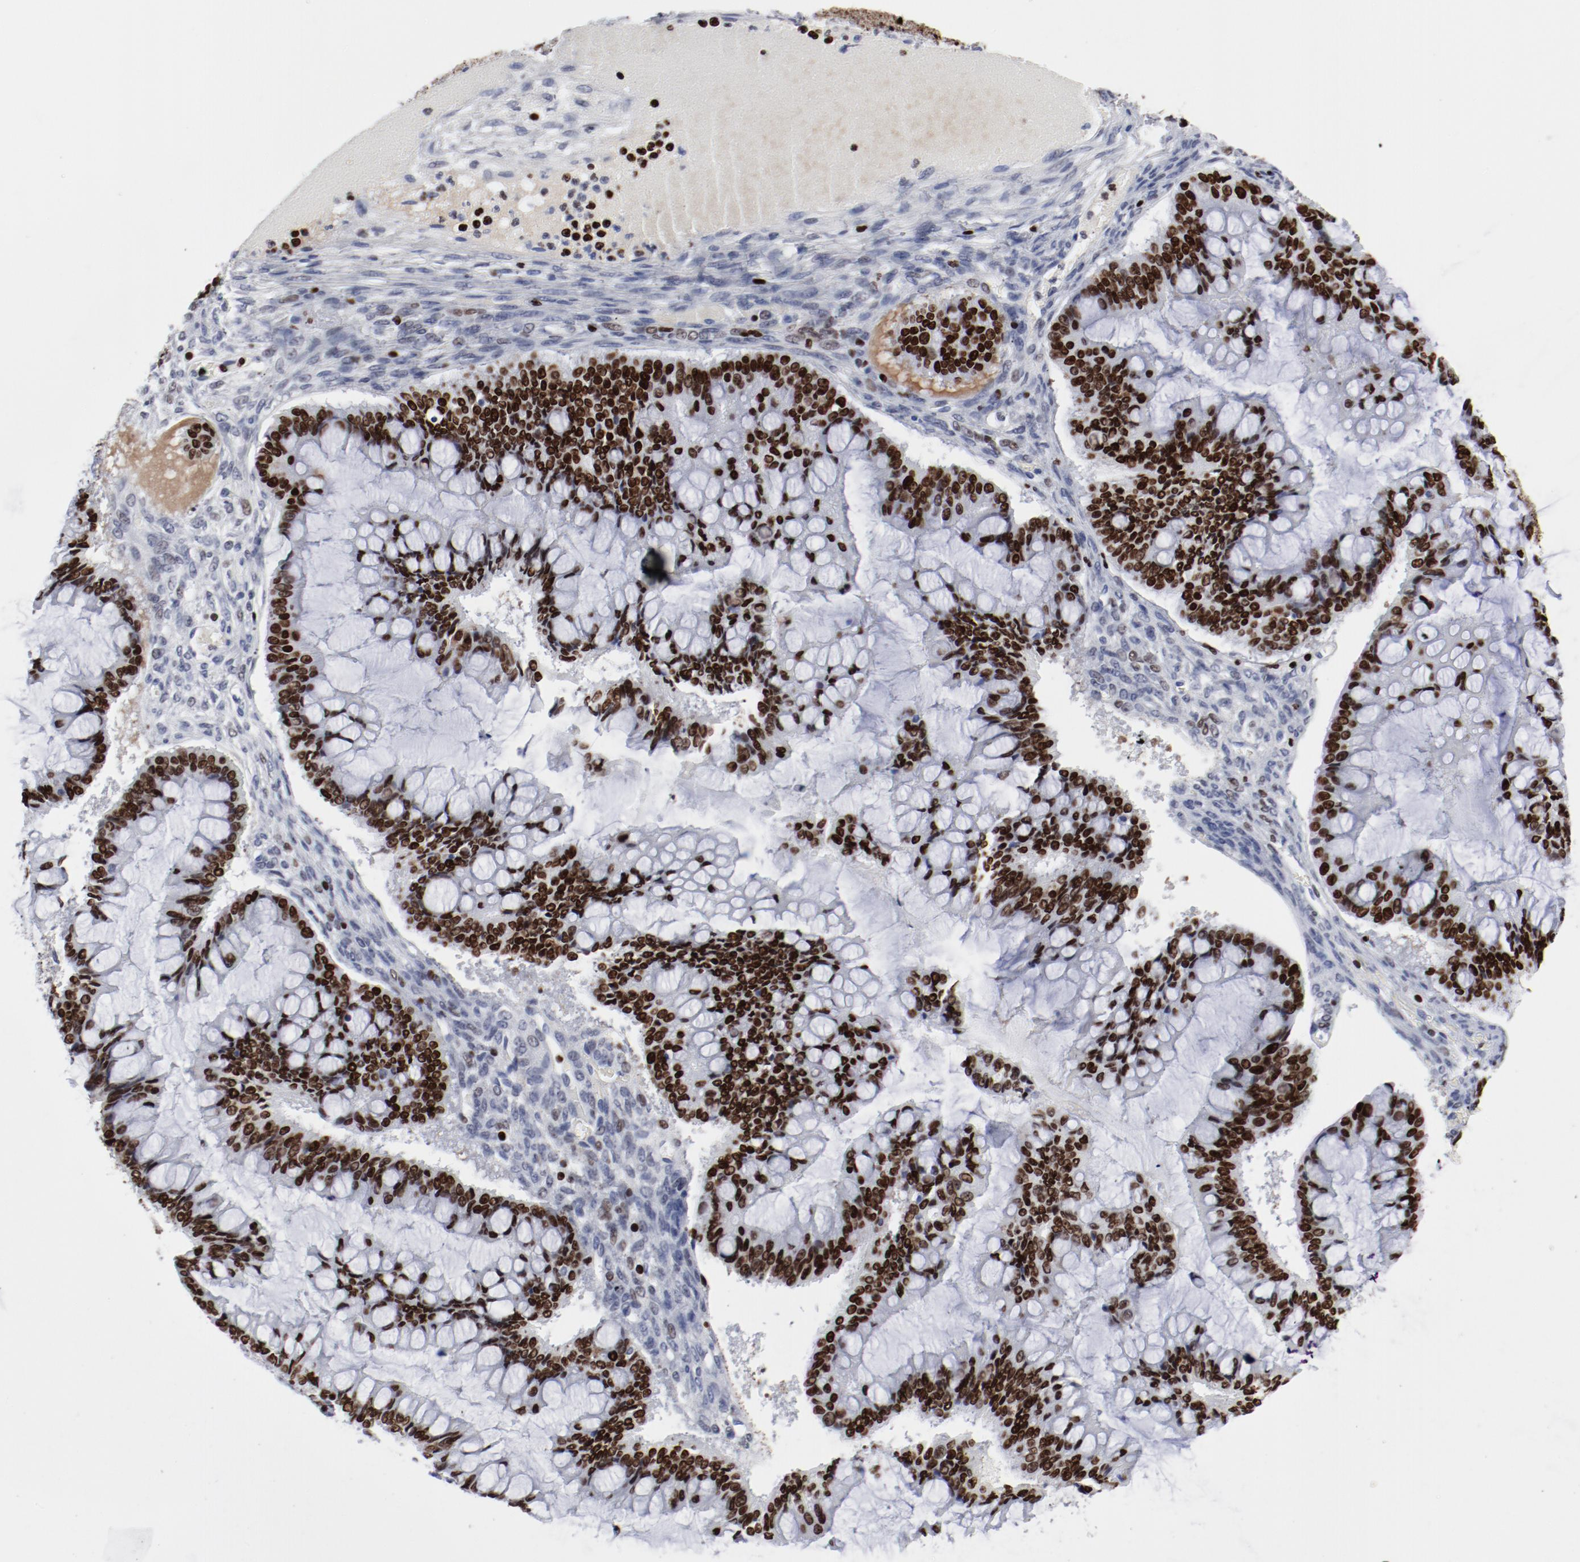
{"staining": {"intensity": "strong", "quantity": ">75%", "location": "nuclear"}, "tissue": "ovarian cancer", "cell_type": "Tumor cells", "image_type": "cancer", "snomed": [{"axis": "morphology", "description": "Cystadenocarcinoma, mucinous, NOS"}, {"axis": "topography", "description": "Ovary"}], "caption": "This histopathology image displays ovarian cancer (mucinous cystadenocarcinoma) stained with IHC to label a protein in brown. The nuclear of tumor cells show strong positivity for the protein. Nuclei are counter-stained blue.", "gene": "SMARCC2", "patient": {"sex": "female", "age": 73}}